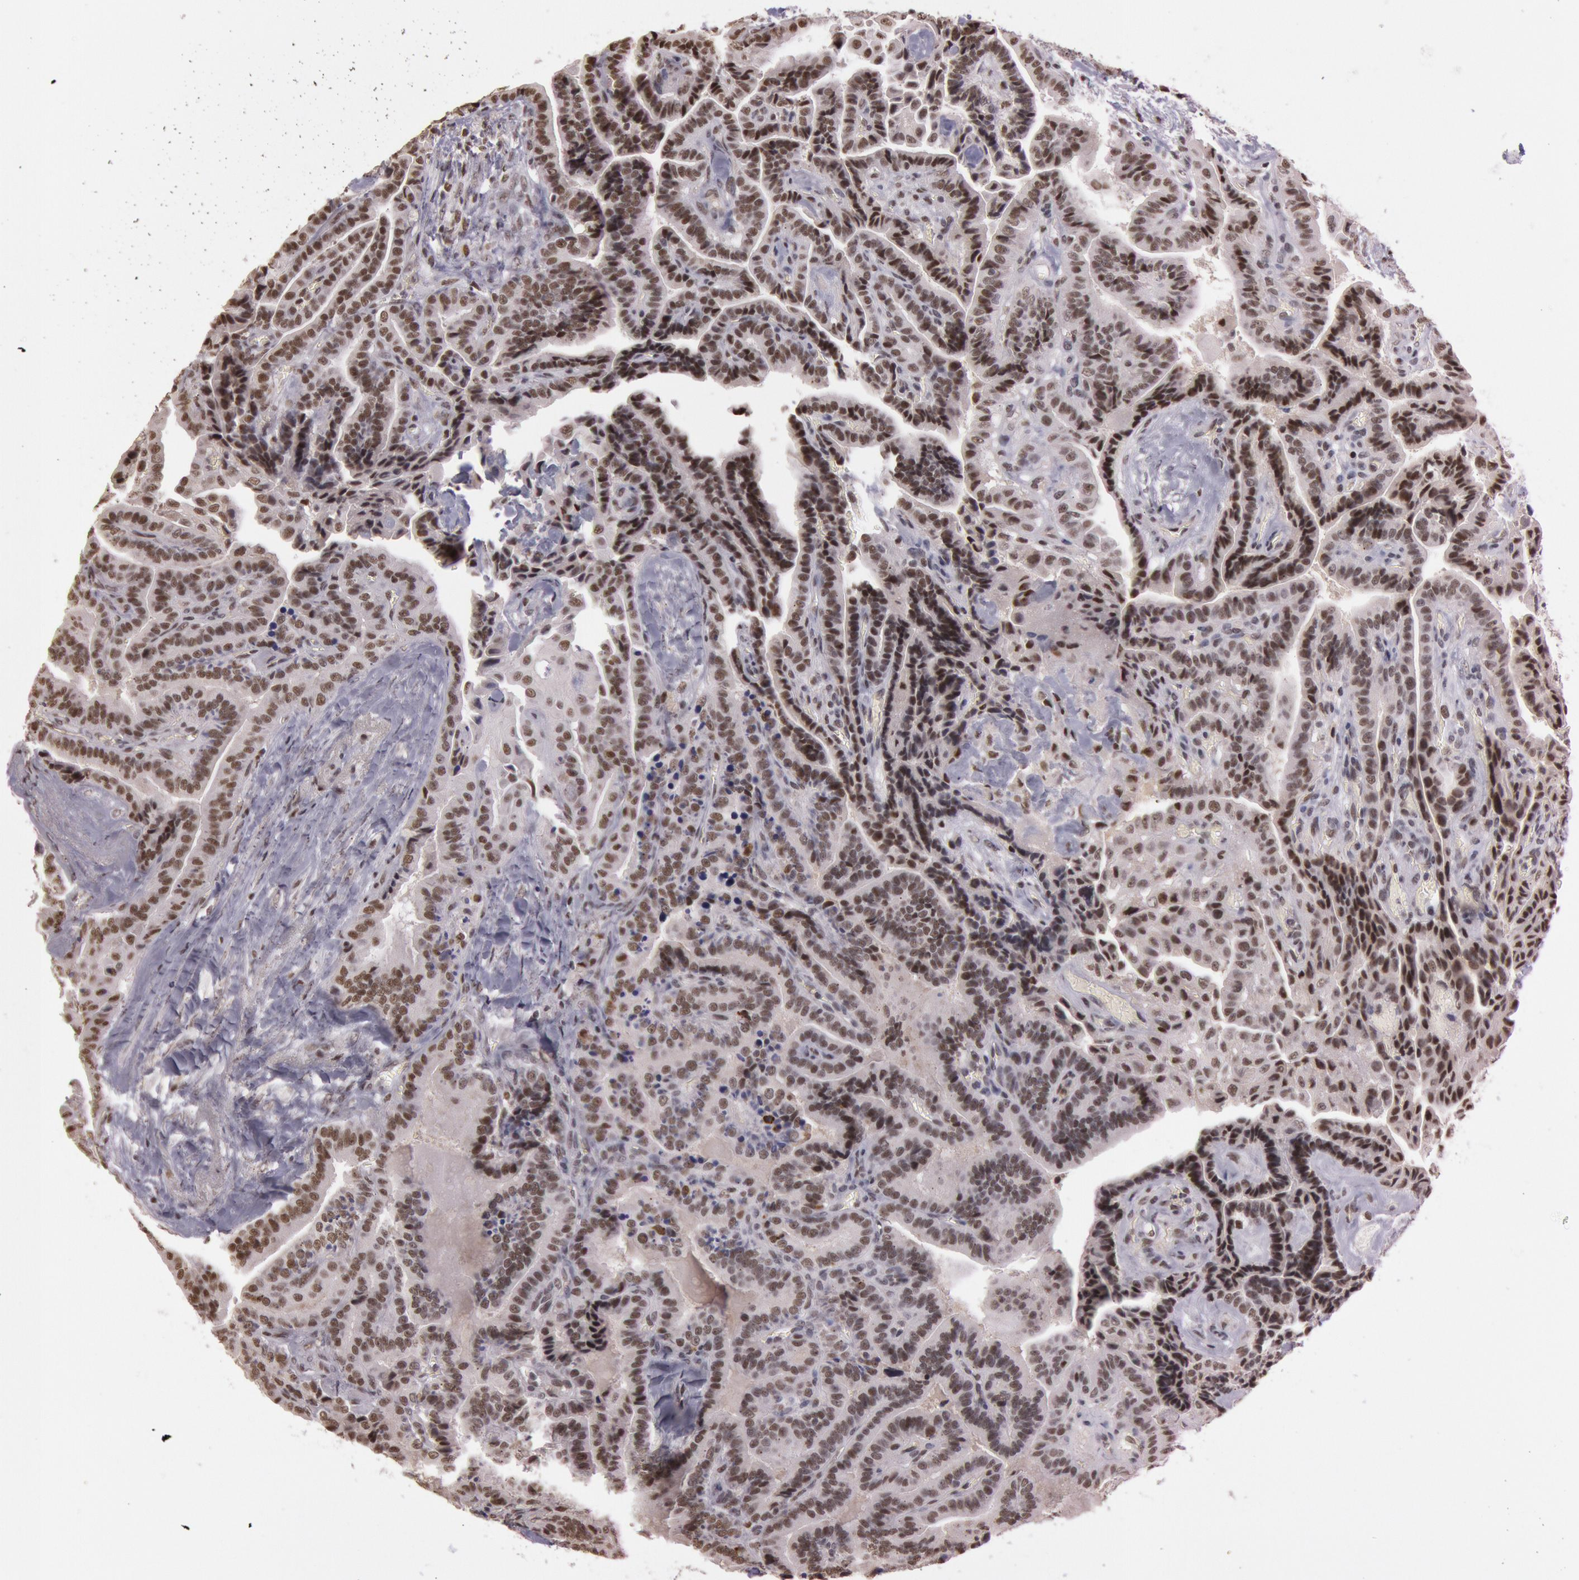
{"staining": {"intensity": "moderate", "quantity": ">75%", "location": "nuclear"}, "tissue": "thyroid cancer", "cell_type": "Tumor cells", "image_type": "cancer", "snomed": [{"axis": "morphology", "description": "Papillary adenocarcinoma, NOS"}, {"axis": "topography", "description": "Thyroid gland"}], "caption": "The immunohistochemical stain labels moderate nuclear positivity in tumor cells of thyroid papillary adenocarcinoma tissue. (DAB IHC, brown staining for protein, blue staining for nuclei).", "gene": "TASL", "patient": {"sex": "male", "age": 87}}